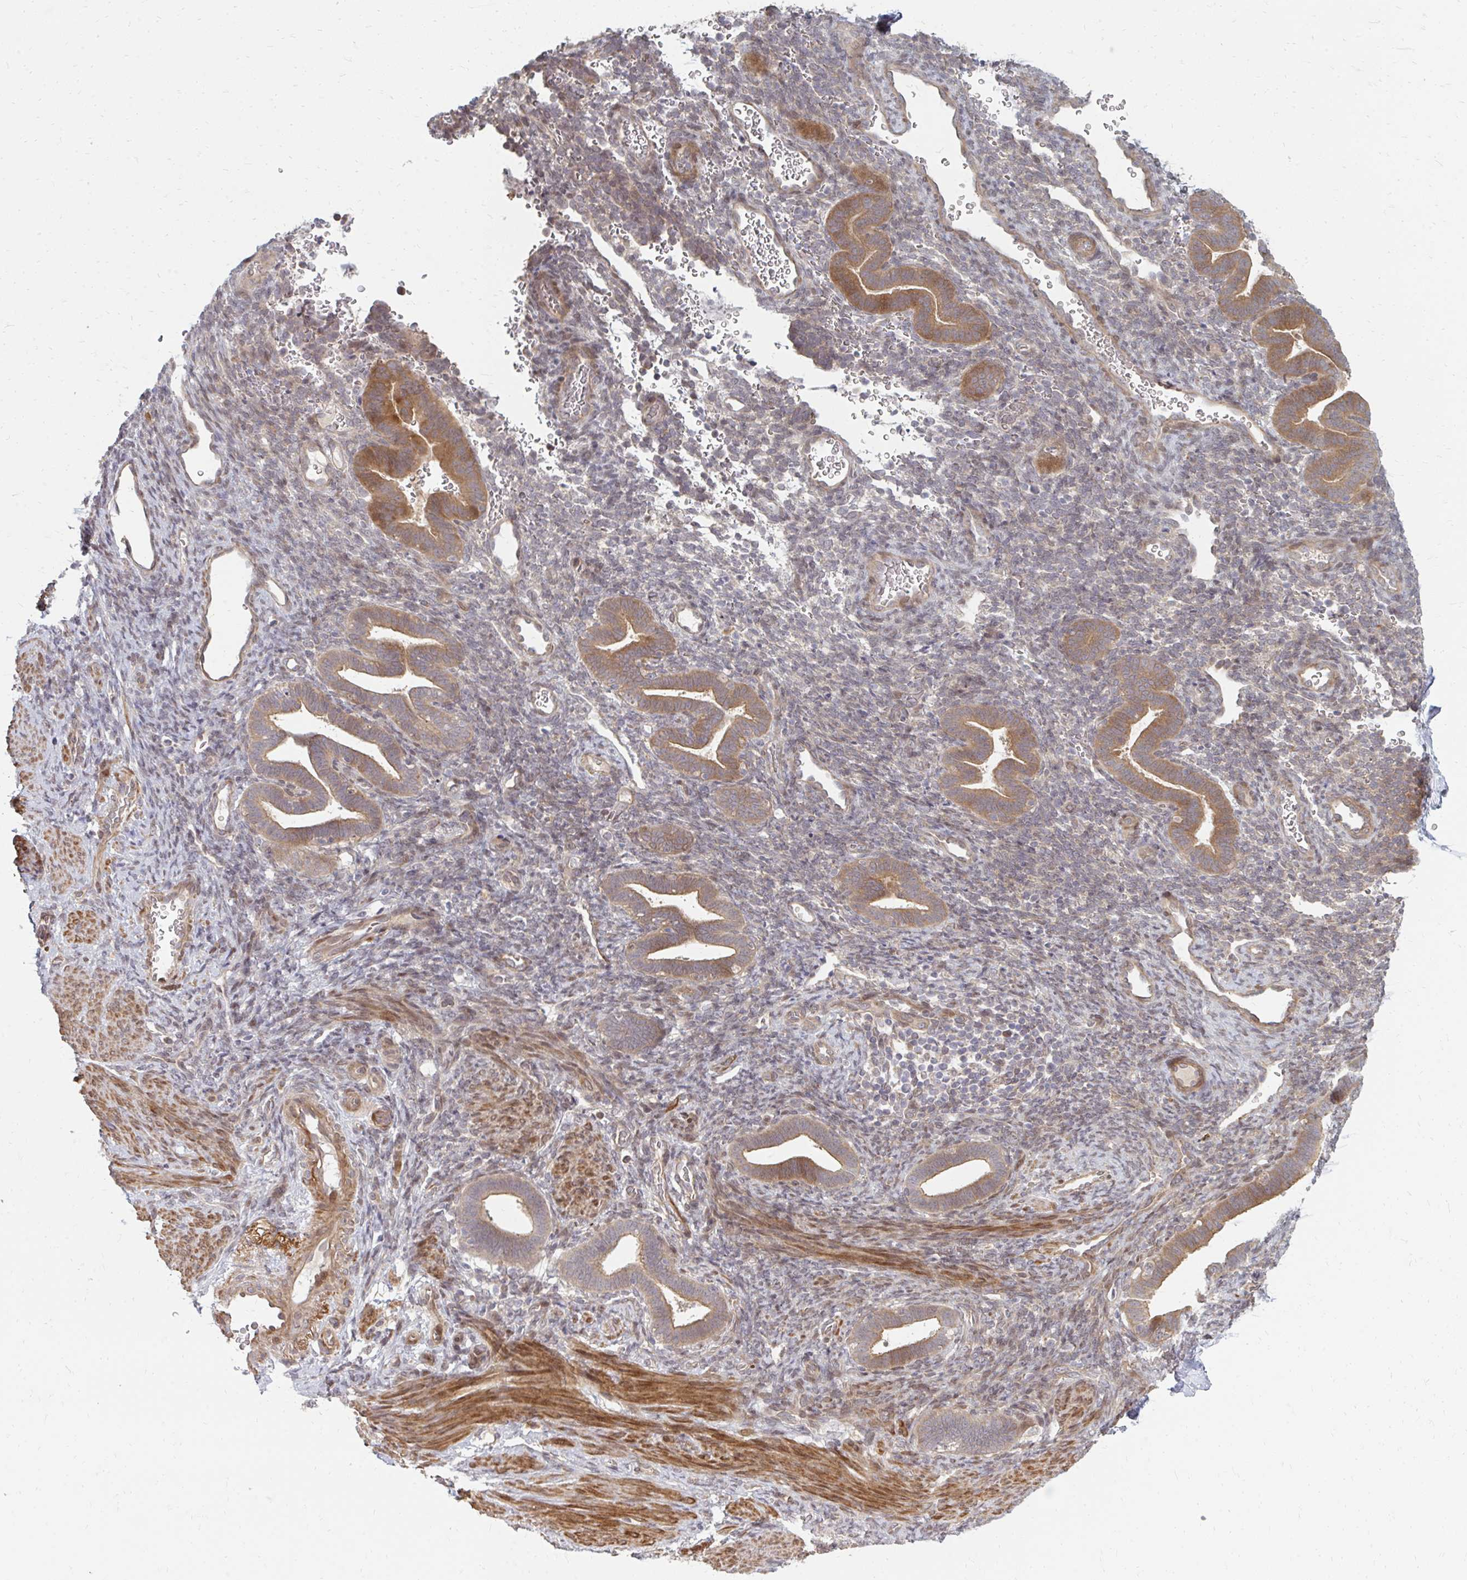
{"staining": {"intensity": "negative", "quantity": "none", "location": "none"}, "tissue": "endometrium", "cell_type": "Cells in endometrial stroma", "image_type": "normal", "snomed": [{"axis": "morphology", "description": "Normal tissue, NOS"}, {"axis": "topography", "description": "Endometrium"}], "caption": "Cells in endometrial stroma show no significant staining in unremarkable endometrium.", "gene": "ZNF285", "patient": {"sex": "female", "age": 34}}